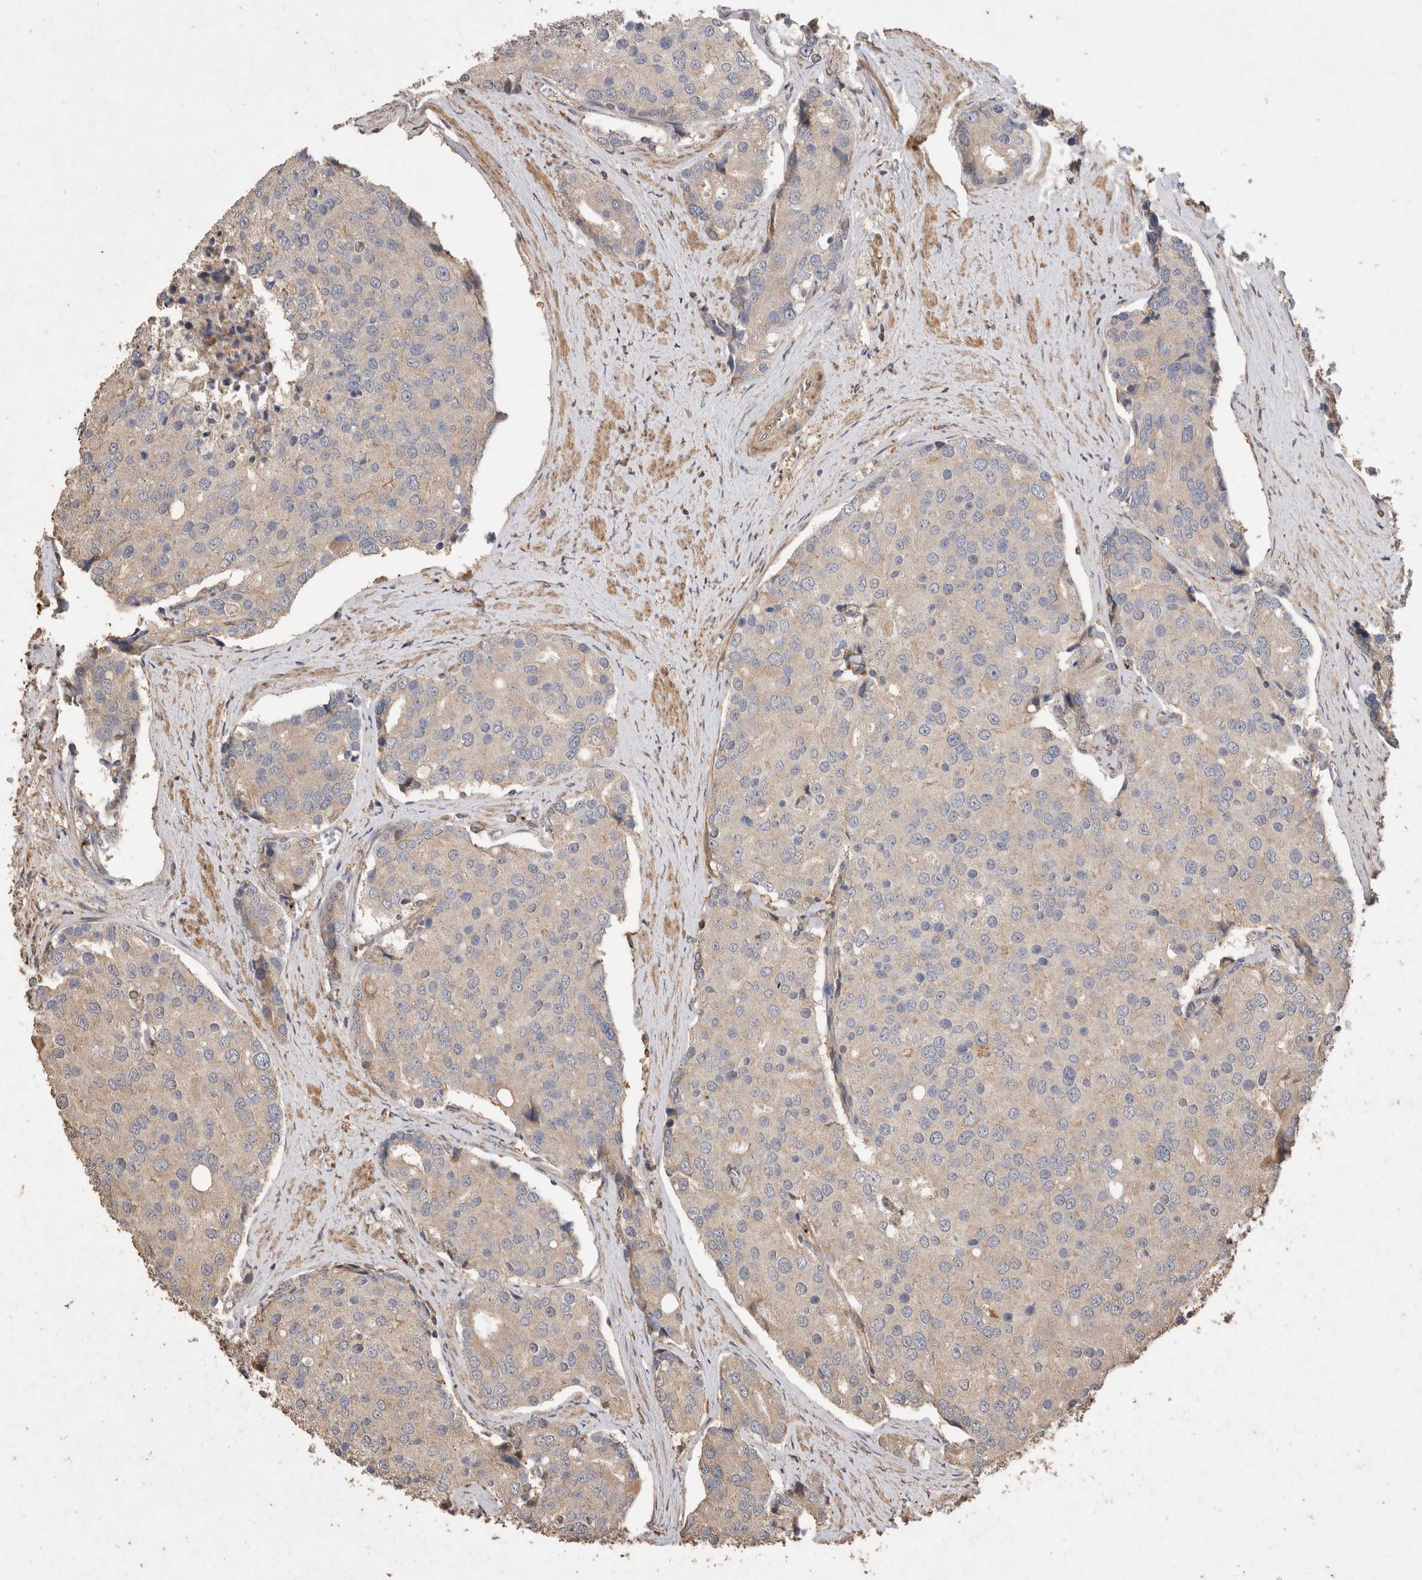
{"staining": {"intensity": "moderate", "quantity": "25%-75%", "location": "cytoplasmic/membranous"}, "tissue": "prostate cancer", "cell_type": "Tumor cells", "image_type": "cancer", "snomed": [{"axis": "morphology", "description": "Adenocarcinoma, High grade"}, {"axis": "topography", "description": "Prostate"}], "caption": "Immunohistochemical staining of prostate cancer (adenocarcinoma (high-grade)) demonstrates medium levels of moderate cytoplasmic/membranous expression in approximately 25%-75% of tumor cells.", "gene": "SNX31", "patient": {"sex": "male", "age": 50}}